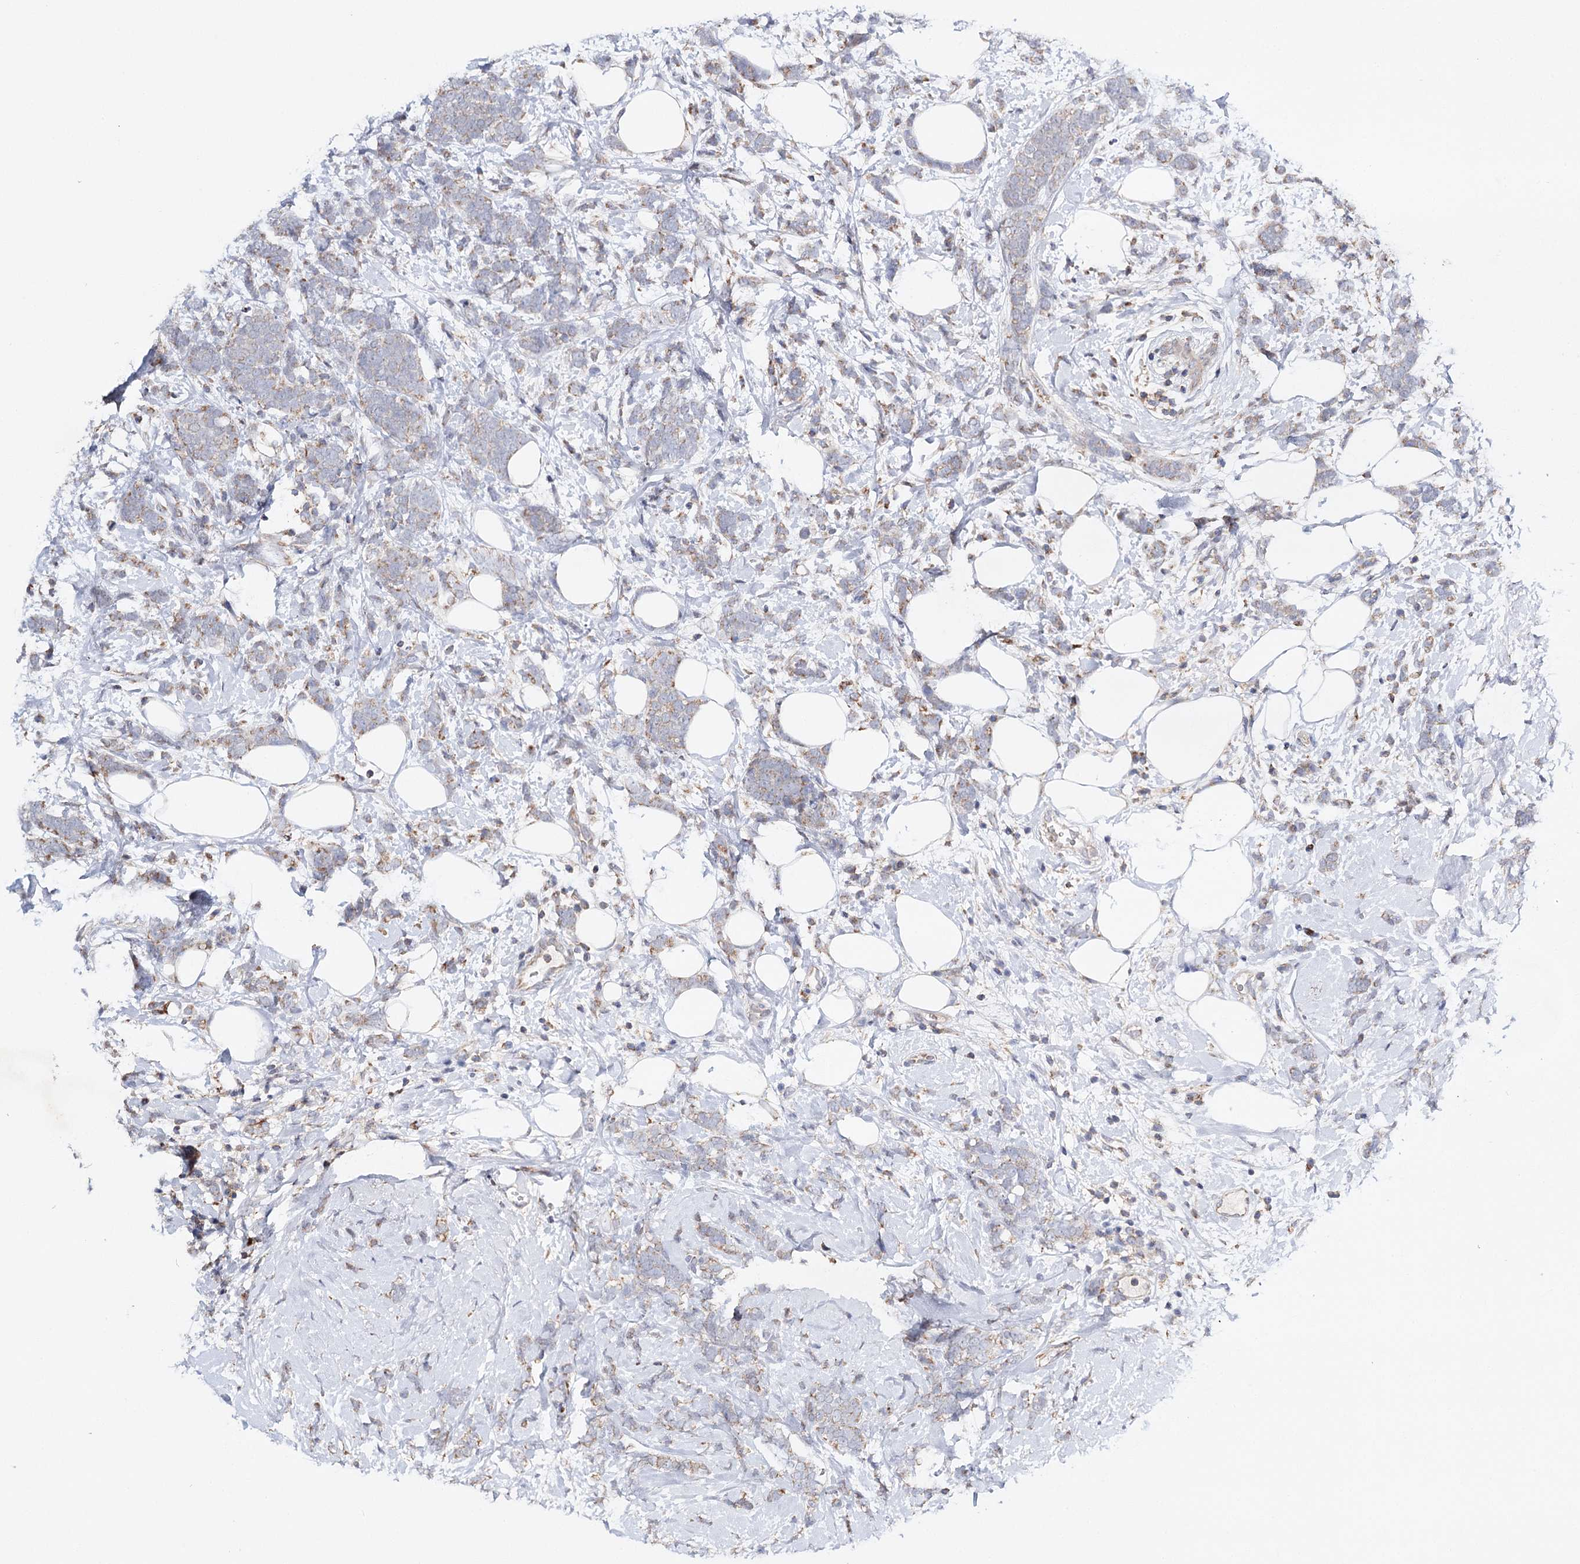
{"staining": {"intensity": "weak", "quantity": ">75%", "location": "cytoplasmic/membranous"}, "tissue": "breast cancer", "cell_type": "Tumor cells", "image_type": "cancer", "snomed": [{"axis": "morphology", "description": "Lobular carcinoma"}, {"axis": "topography", "description": "Breast"}], "caption": "Breast lobular carcinoma stained for a protein demonstrates weak cytoplasmic/membranous positivity in tumor cells. (DAB (3,3'-diaminobenzidine) = brown stain, brightfield microscopy at high magnification).", "gene": "CFAP46", "patient": {"sex": "female", "age": 58}}